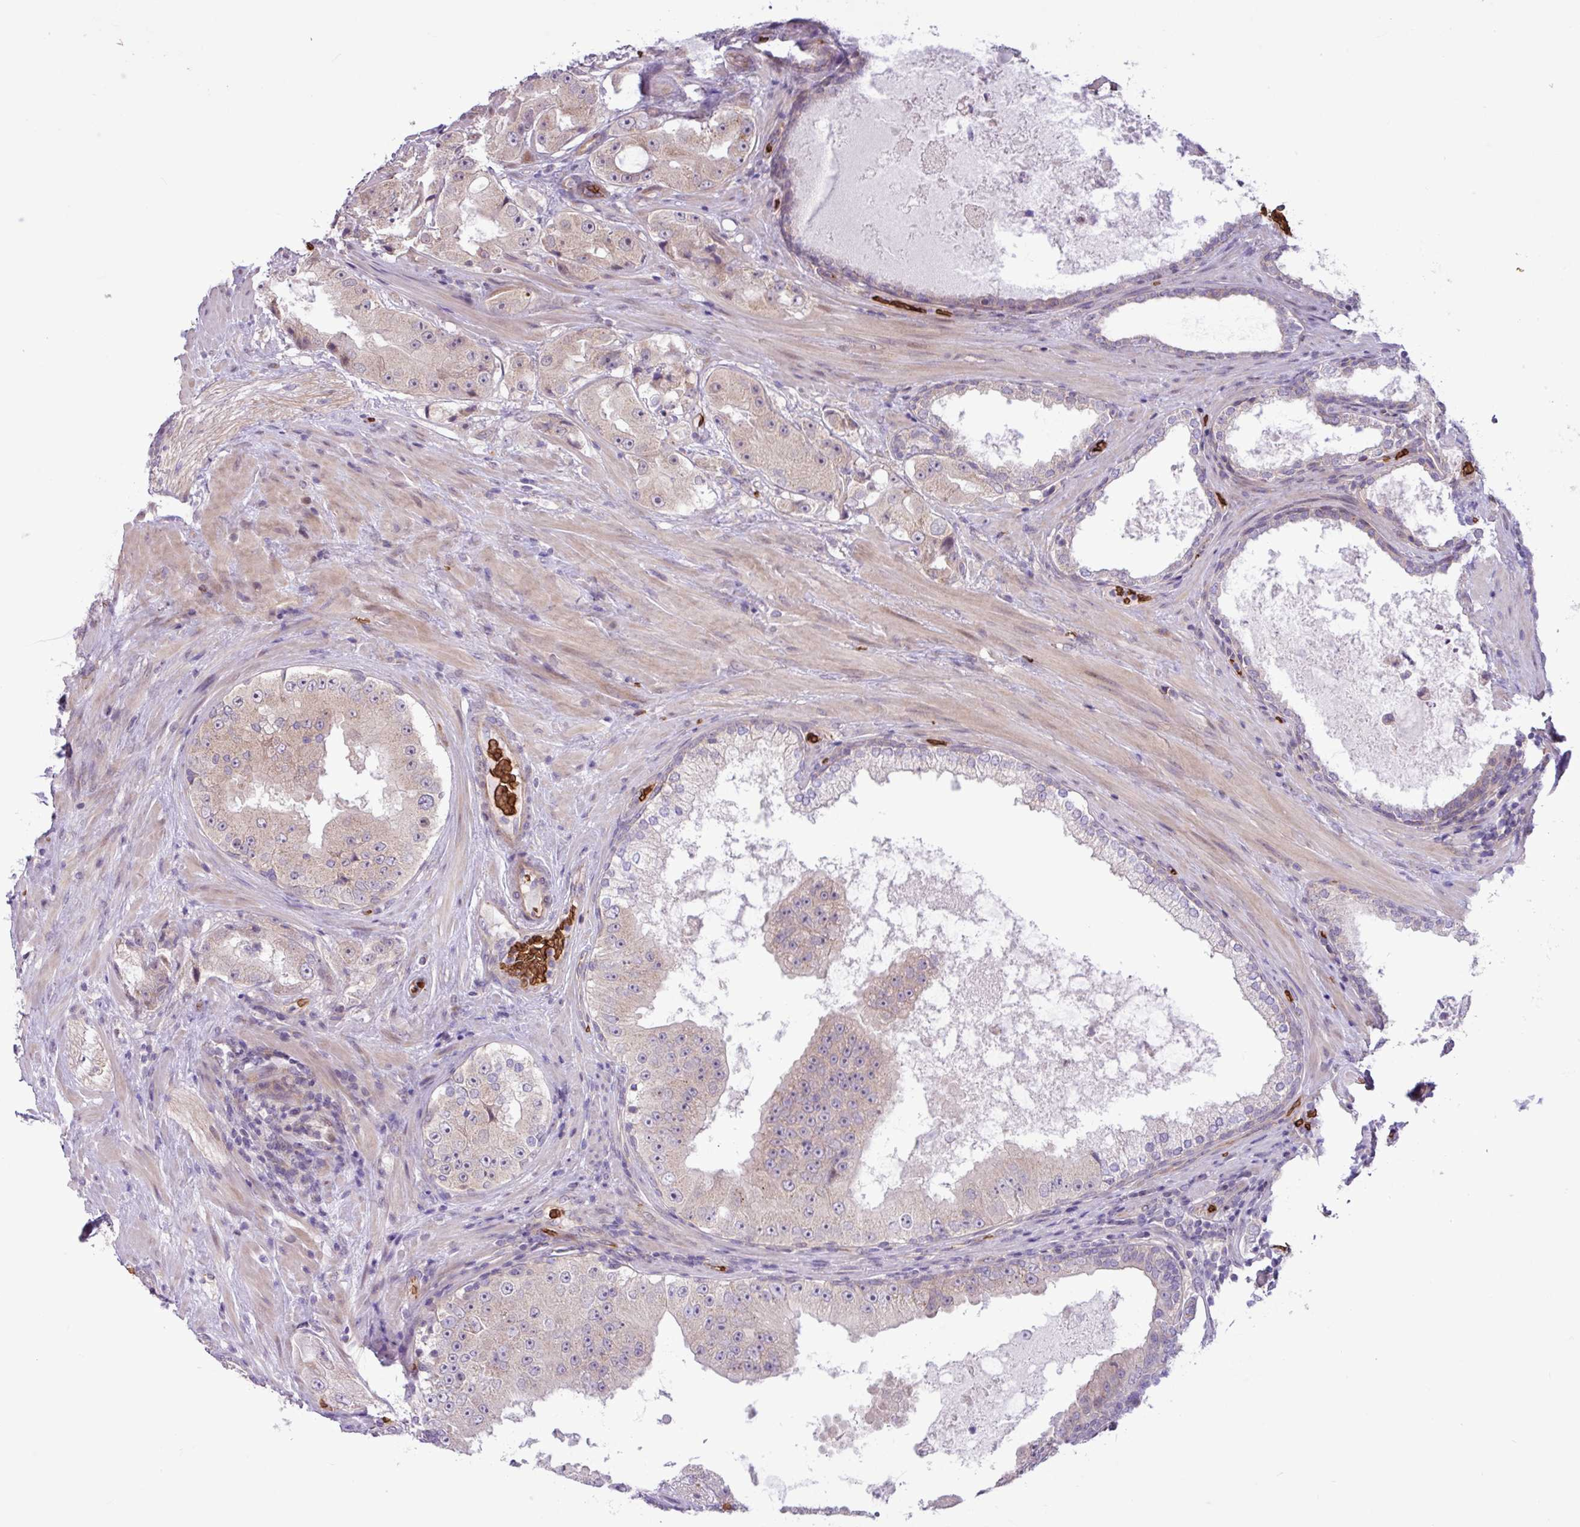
{"staining": {"intensity": "weak", "quantity": "<25%", "location": "cytoplasmic/membranous"}, "tissue": "prostate cancer", "cell_type": "Tumor cells", "image_type": "cancer", "snomed": [{"axis": "morphology", "description": "Adenocarcinoma, High grade"}, {"axis": "topography", "description": "Prostate"}], "caption": "Tumor cells are negative for brown protein staining in prostate adenocarcinoma (high-grade).", "gene": "RAD21L1", "patient": {"sex": "male", "age": 73}}